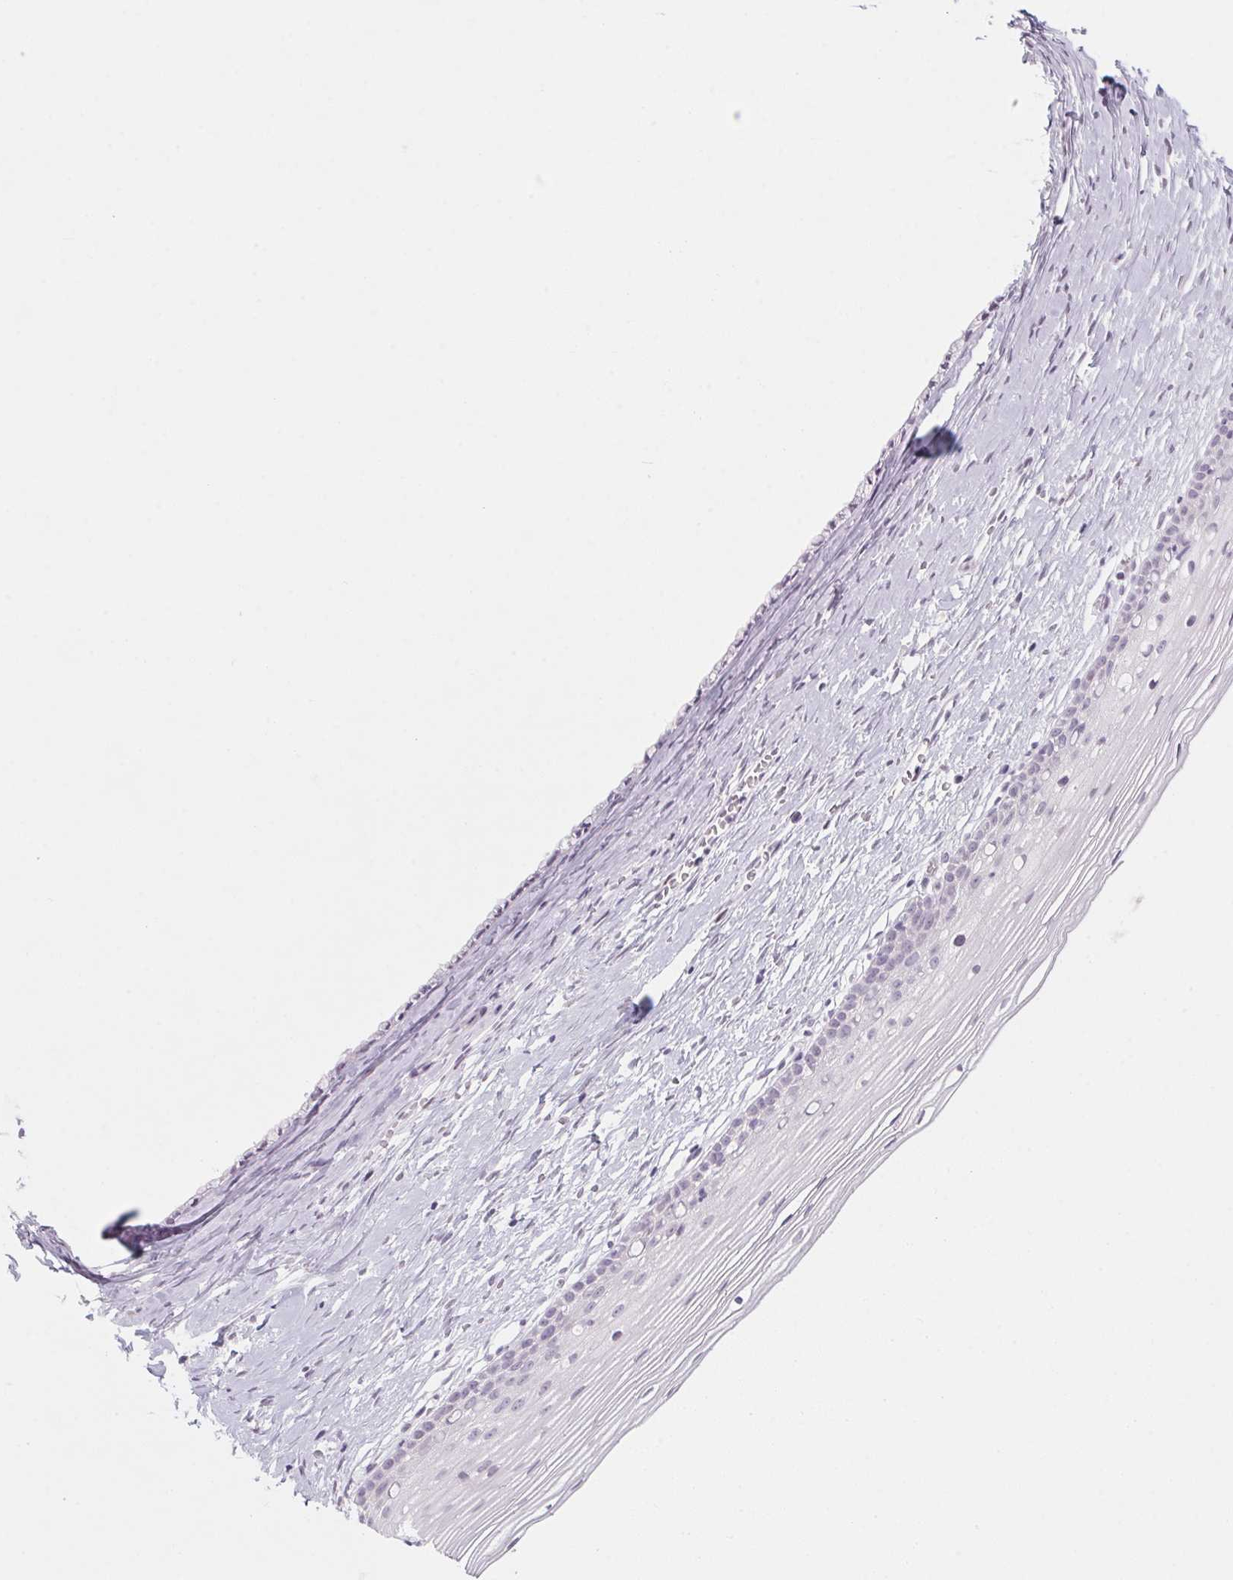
{"staining": {"intensity": "negative", "quantity": "none", "location": "none"}, "tissue": "cervix", "cell_type": "Glandular cells", "image_type": "normal", "snomed": [{"axis": "morphology", "description": "Normal tissue, NOS"}, {"axis": "topography", "description": "Cervix"}], "caption": "Human cervix stained for a protein using immunohistochemistry displays no staining in glandular cells.", "gene": "KCNQ2", "patient": {"sex": "female", "age": 40}}